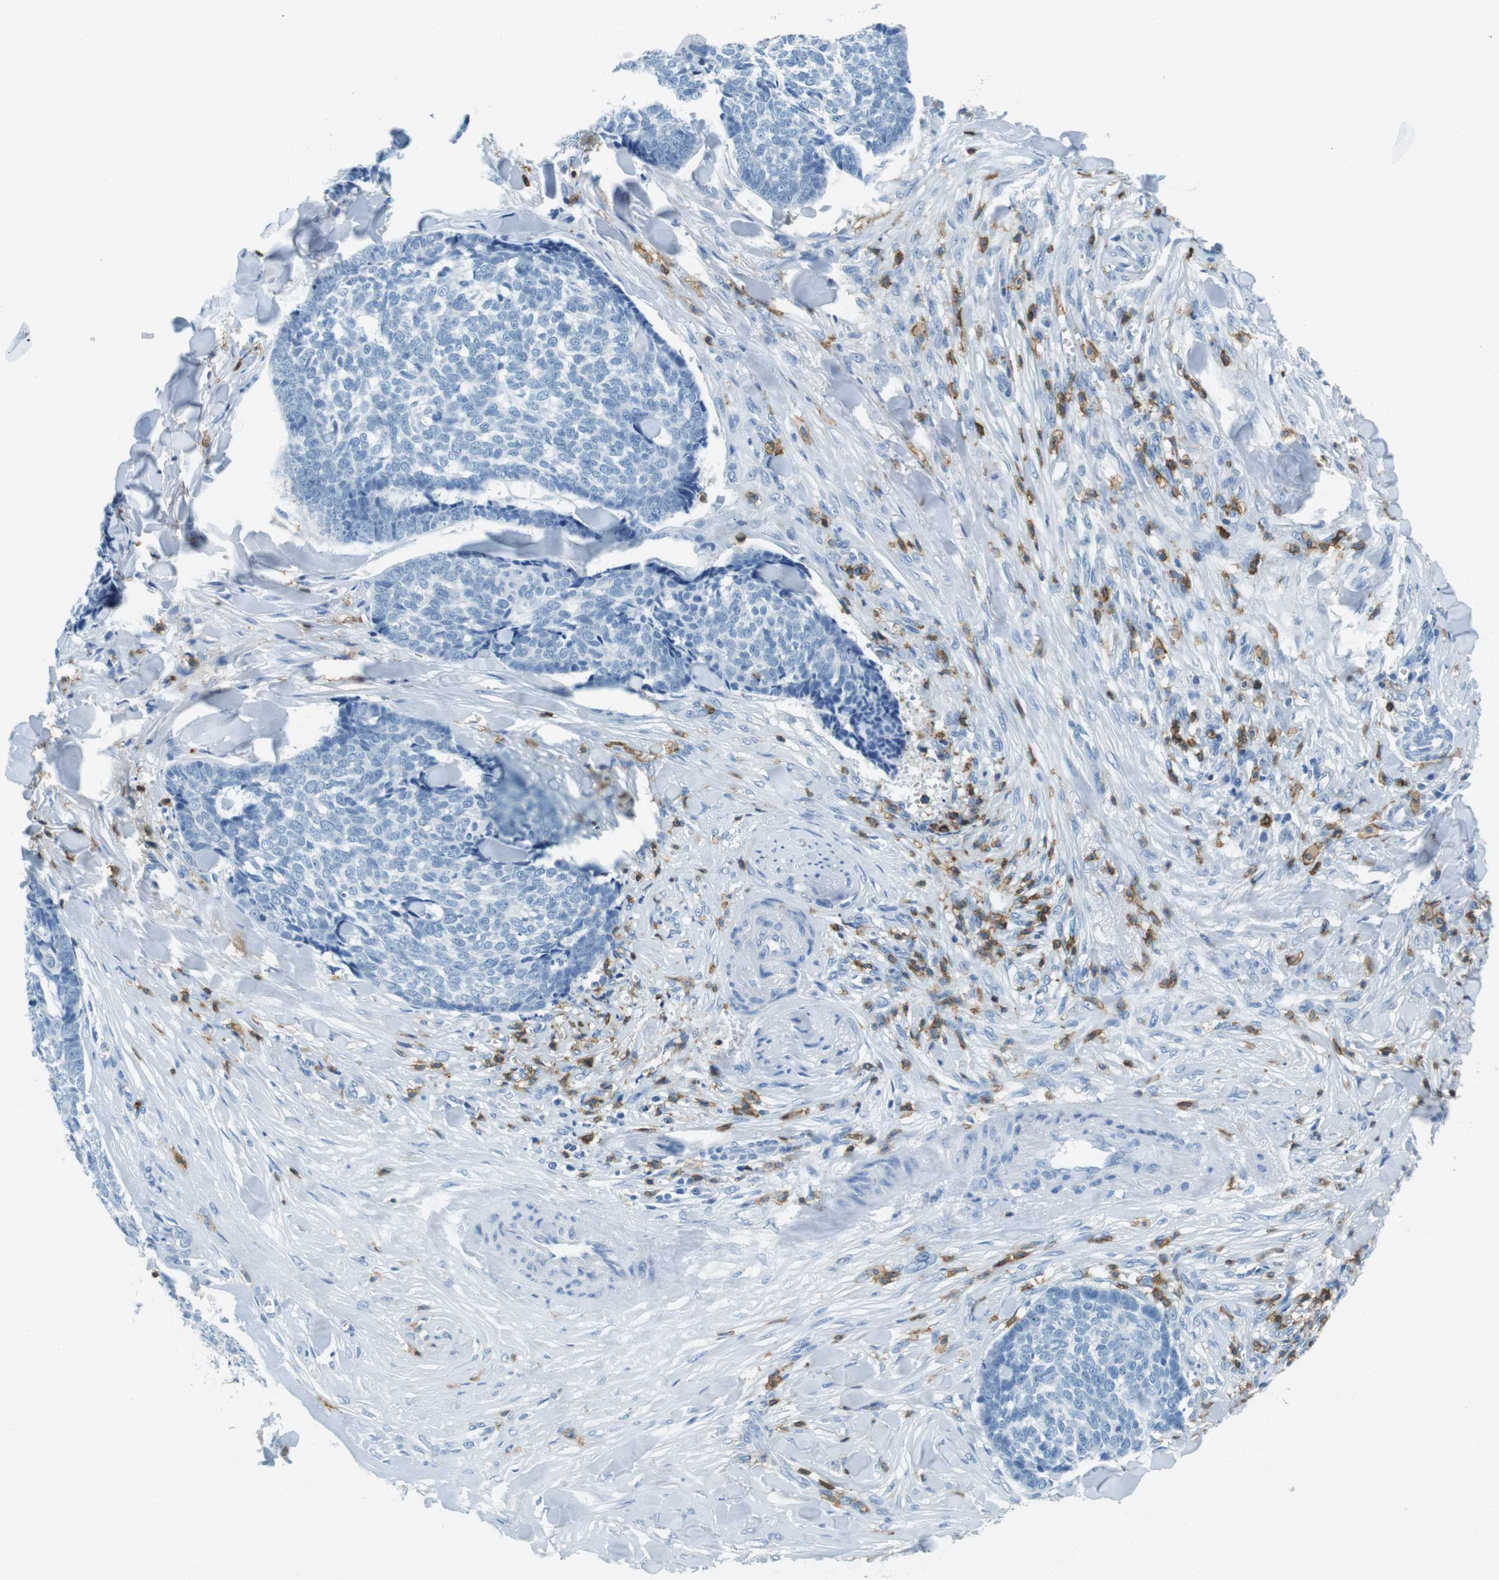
{"staining": {"intensity": "negative", "quantity": "none", "location": "none"}, "tissue": "skin cancer", "cell_type": "Tumor cells", "image_type": "cancer", "snomed": [{"axis": "morphology", "description": "Basal cell carcinoma"}, {"axis": "topography", "description": "Skin"}], "caption": "Immunohistochemistry micrograph of neoplastic tissue: human skin cancer stained with DAB (3,3'-diaminobenzidine) demonstrates no significant protein expression in tumor cells. (DAB immunohistochemistry, high magnification).", "gene": "LAT", "patient": {"sex": "male", "age": 84}}